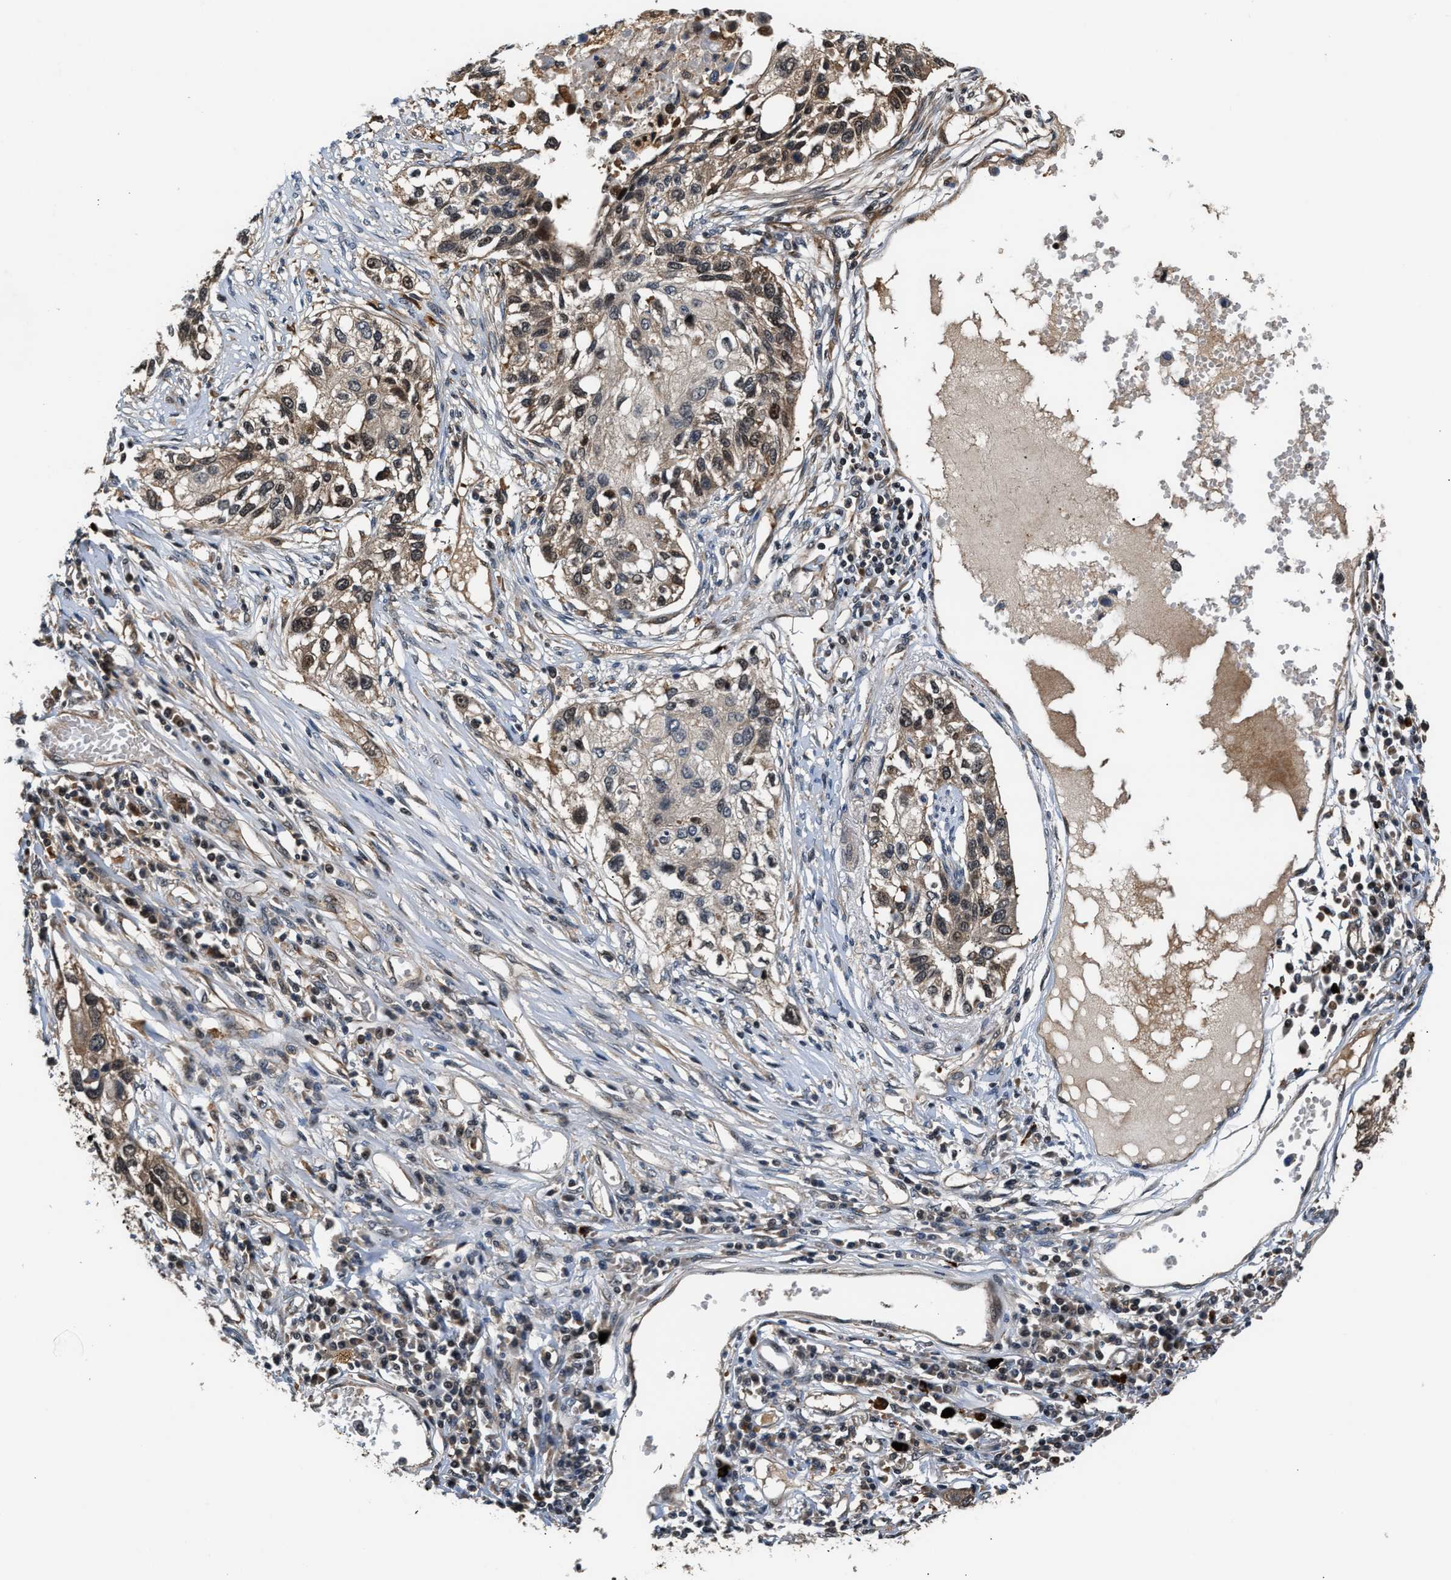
{"staining": {"intensity": "moderate", "quantity": "25%-75%", "location": "cytoplasmic/membranous"}, "tissue": "lung cancer", "cell_type": "Tumor cells", "image_type": "cancer", "snomed": [{"axis": "morphology", "description": "Squamous cell carcinoma, NOS"}, {"axis": "topography", "description": "Lung"}], "caption": "Tumor cells demonstrate medium levels of moderate cytoplasmic/membranous staining in about 25%-75% of cells in human squamous cell carcinoma (lung). The staining is performed using DAB (3,3'-diaminobenzidine) brown chromogen to label protein expression. The nuclei are counter-stained blue using hematoxylin.", "gene": "TUT7", "patient": {"sex": "male", "age": 71}}